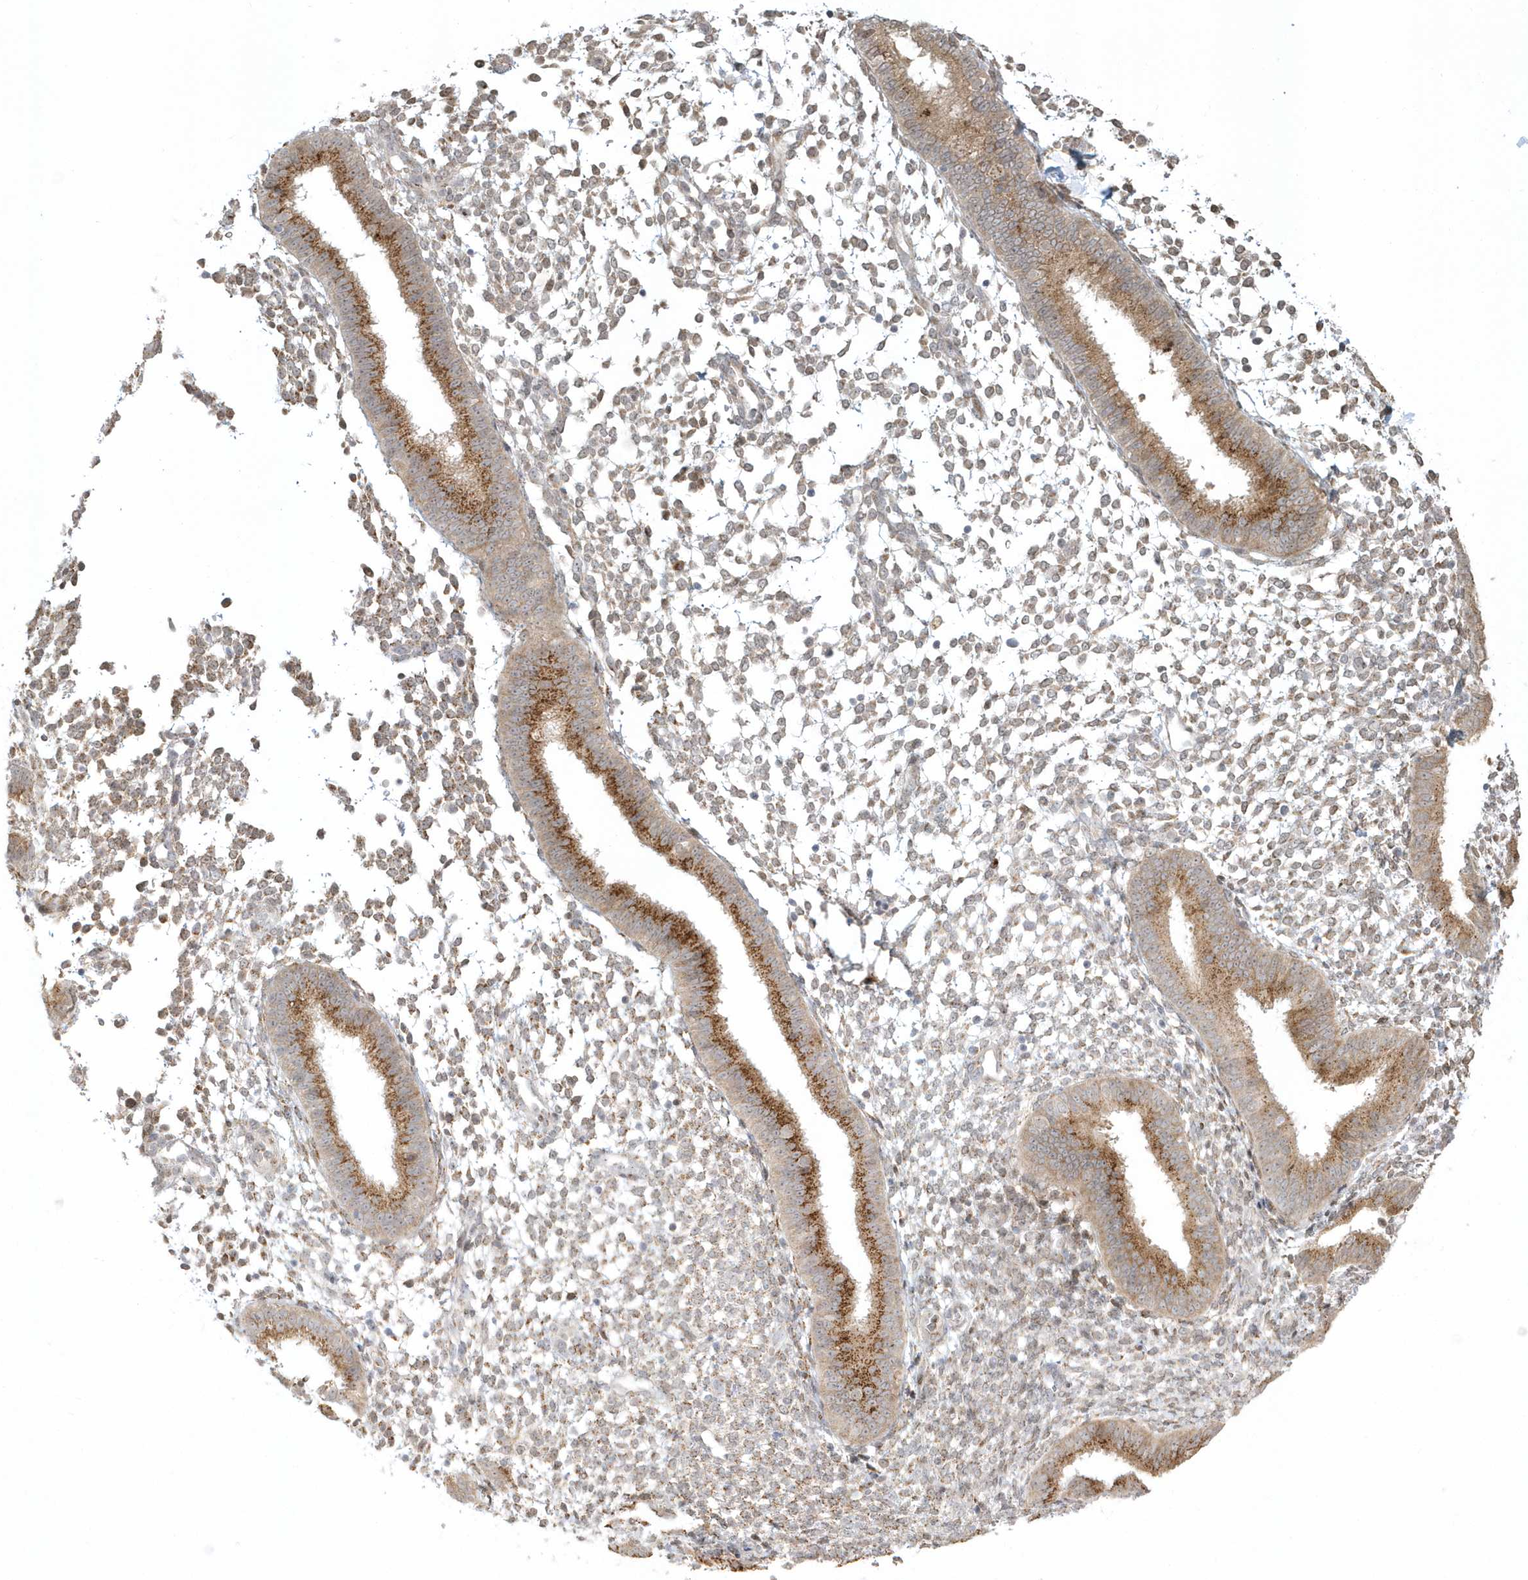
{"staining": {"intensity": "weak", "quantity": "25%-75%", "location": "cytoplasmic/membranous"}, "tissue": "endometrium", "cell_type": "Cells in endometrial stroma", "image_type": "normal", "snomed": [{"axis": "morphology", "description": "Normal tissue, NOS"}, {"axis": "topography", "description": "Uterus"}, {"axis": "topography", "description": "Endometrium"}], "caption": "Endometrium was stained to show a protein in brown. There is low levels of weak cytoplasmic/membranous positivity in about 25%-75% of cells in endometrial stroma. The protein is stained brown, and the nuclei are stained in blue (DAB IHC with brightfield microscopy, high magnification).", "gene": "DHFR", "patient": {"sex": "female", "age": 48}}